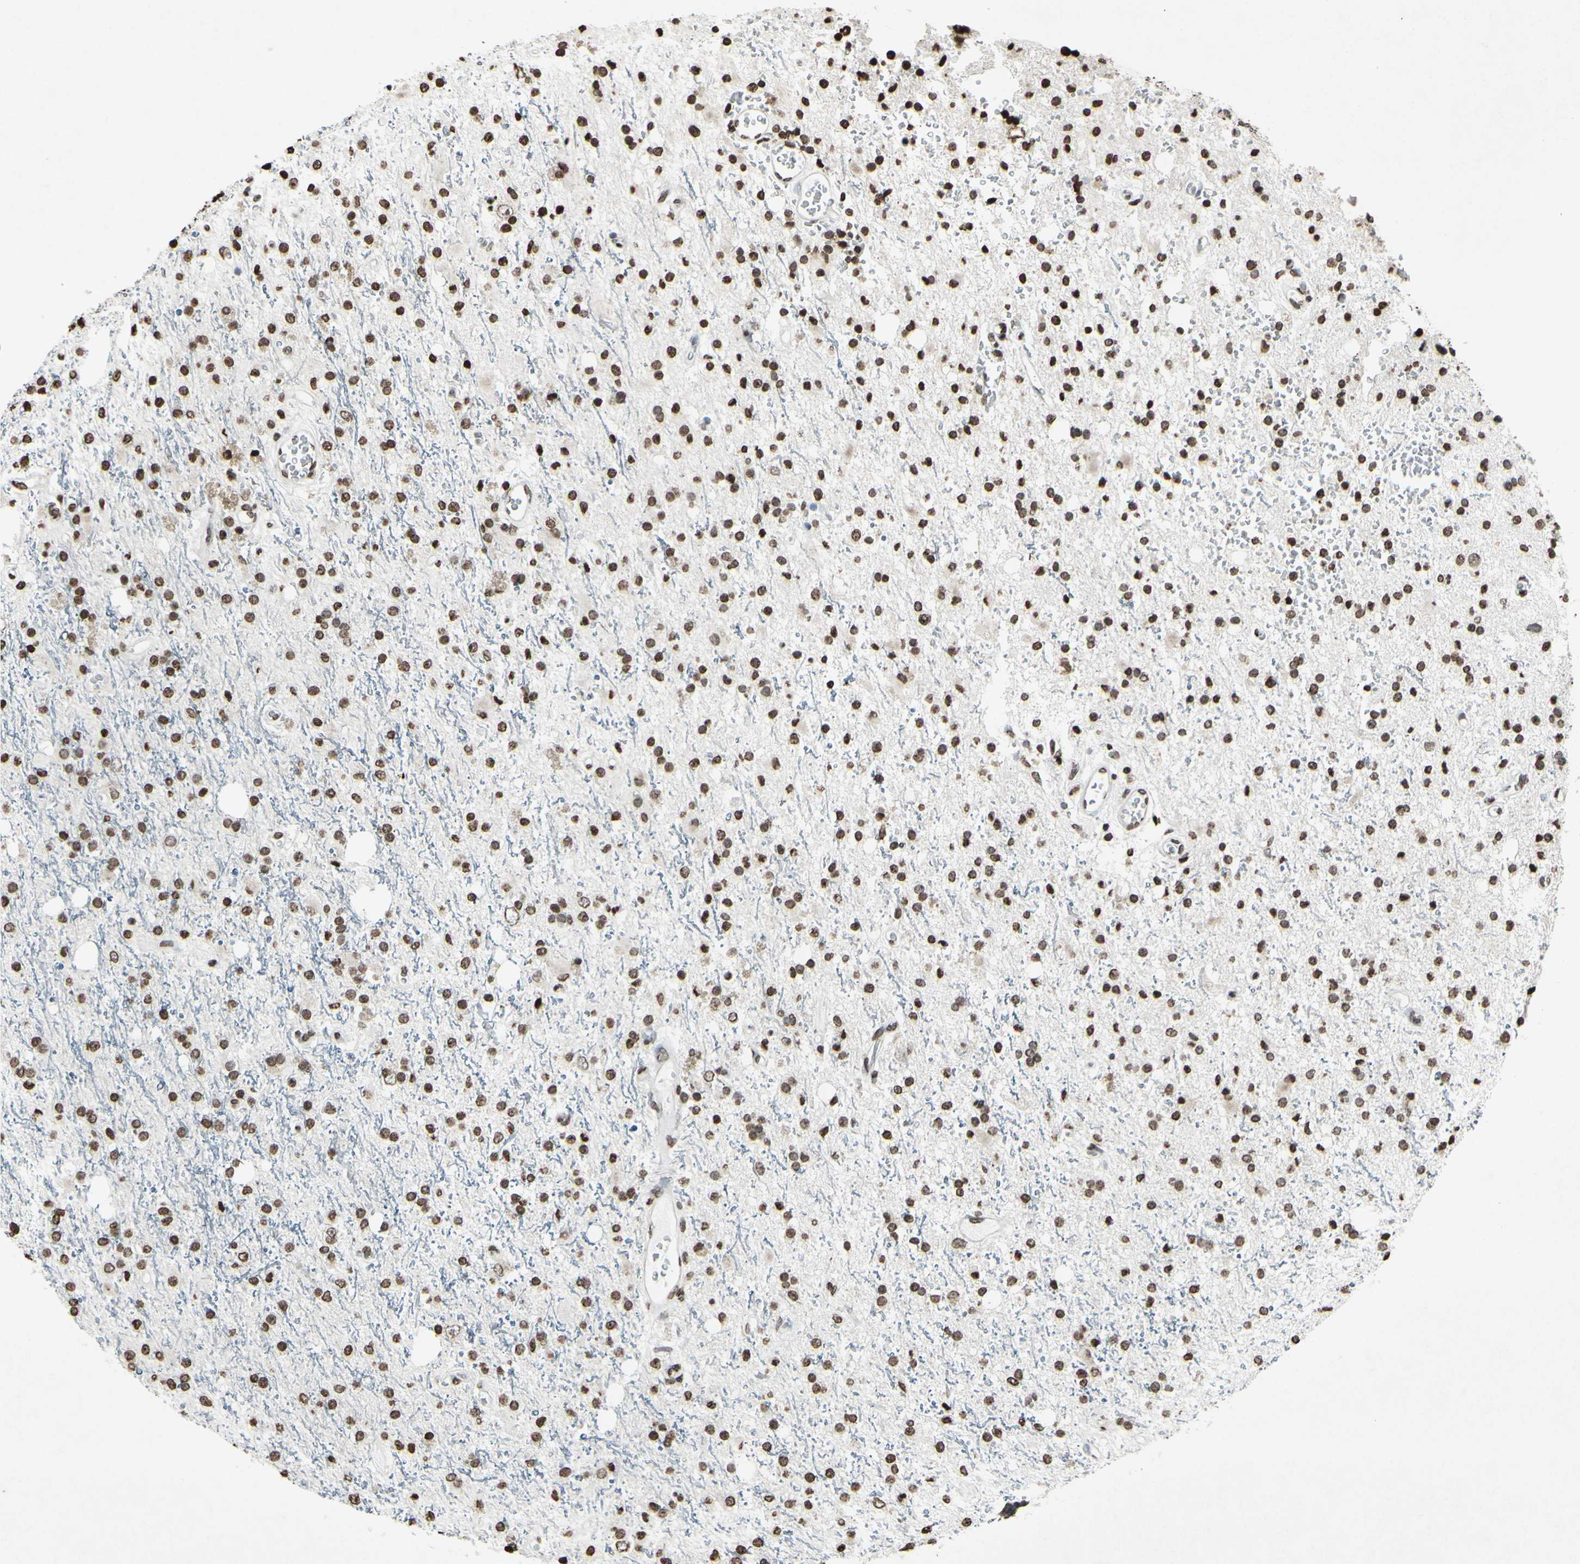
{"staining": {"intensity": "weak", "quantity": ">75%", "location": "nuclear"}, "tissue": "glioma", "cell_type": "Tumor cells", "image_type": "cancer", "snomed": [{"axis": "morphology", "description": "Glioma, malignant, High grade"}, {"axis": "topography", "description": "Brain"}], "caption": "Glioma stained with immunohistochemistry shows weak nuclear staining in approximately >75% of tumor cells.", "gene": "CD79B", "patient": {"sex": "male", "age": 47}}